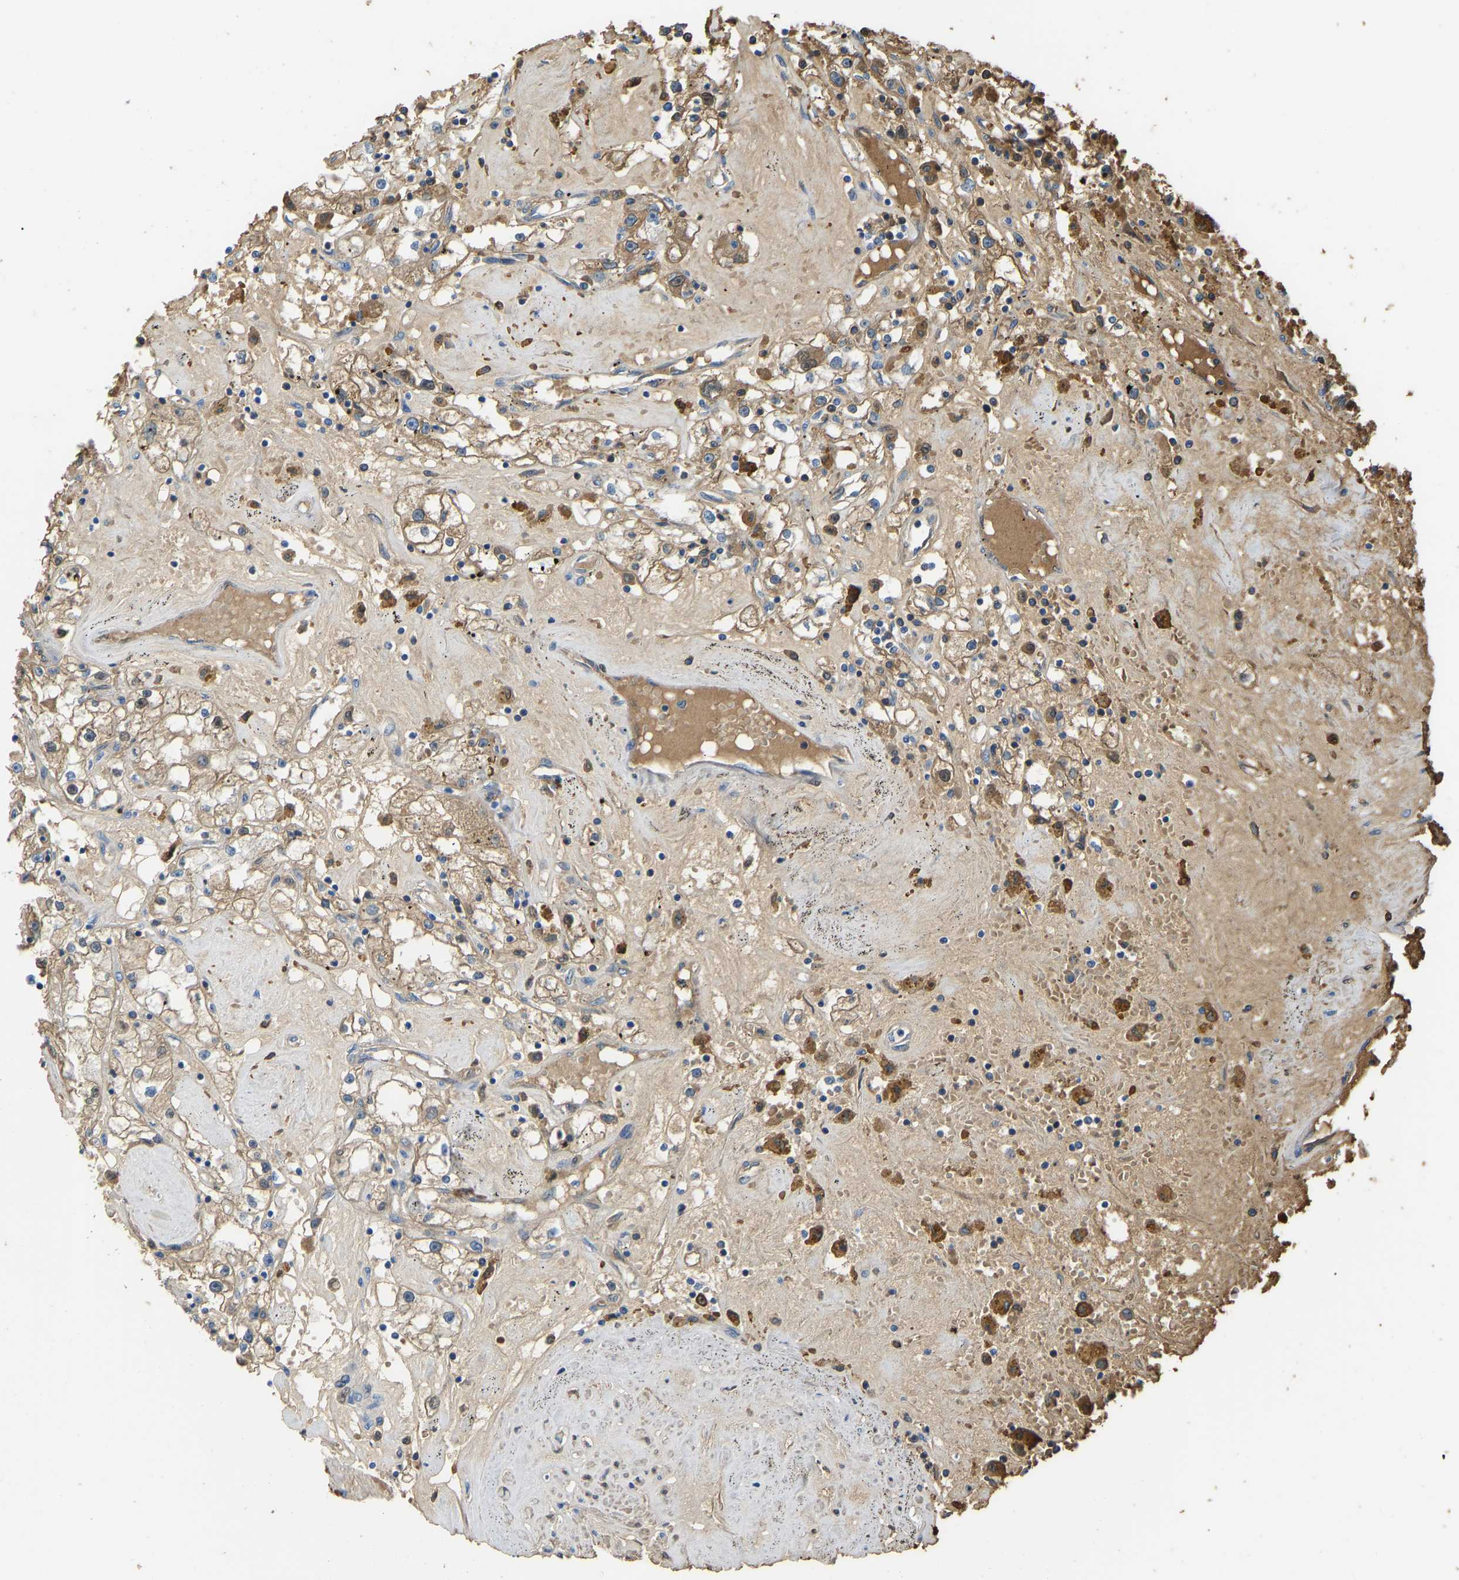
{"staining": {"intensity": "moderate", "quantity": ">75%", "location": "cytoplasmic/membranous"}, "tissue": "renal cancer", "cell_type": "Tumor cells", "image_type": "cancer", "snomed": [{"axis": "morphology", "description": "Adenocarcinoma, NOS"}, {"axis": "topography", "description": "Kidney"}], "caption": "Human renal adenocarcinoma stained with a brown dye displays moderate cytoplasmic/membranous positive positivity in about >75% of tumor cells.", "gene": "VCPKMT", "patient": {"sex": "male", "age": 56}}